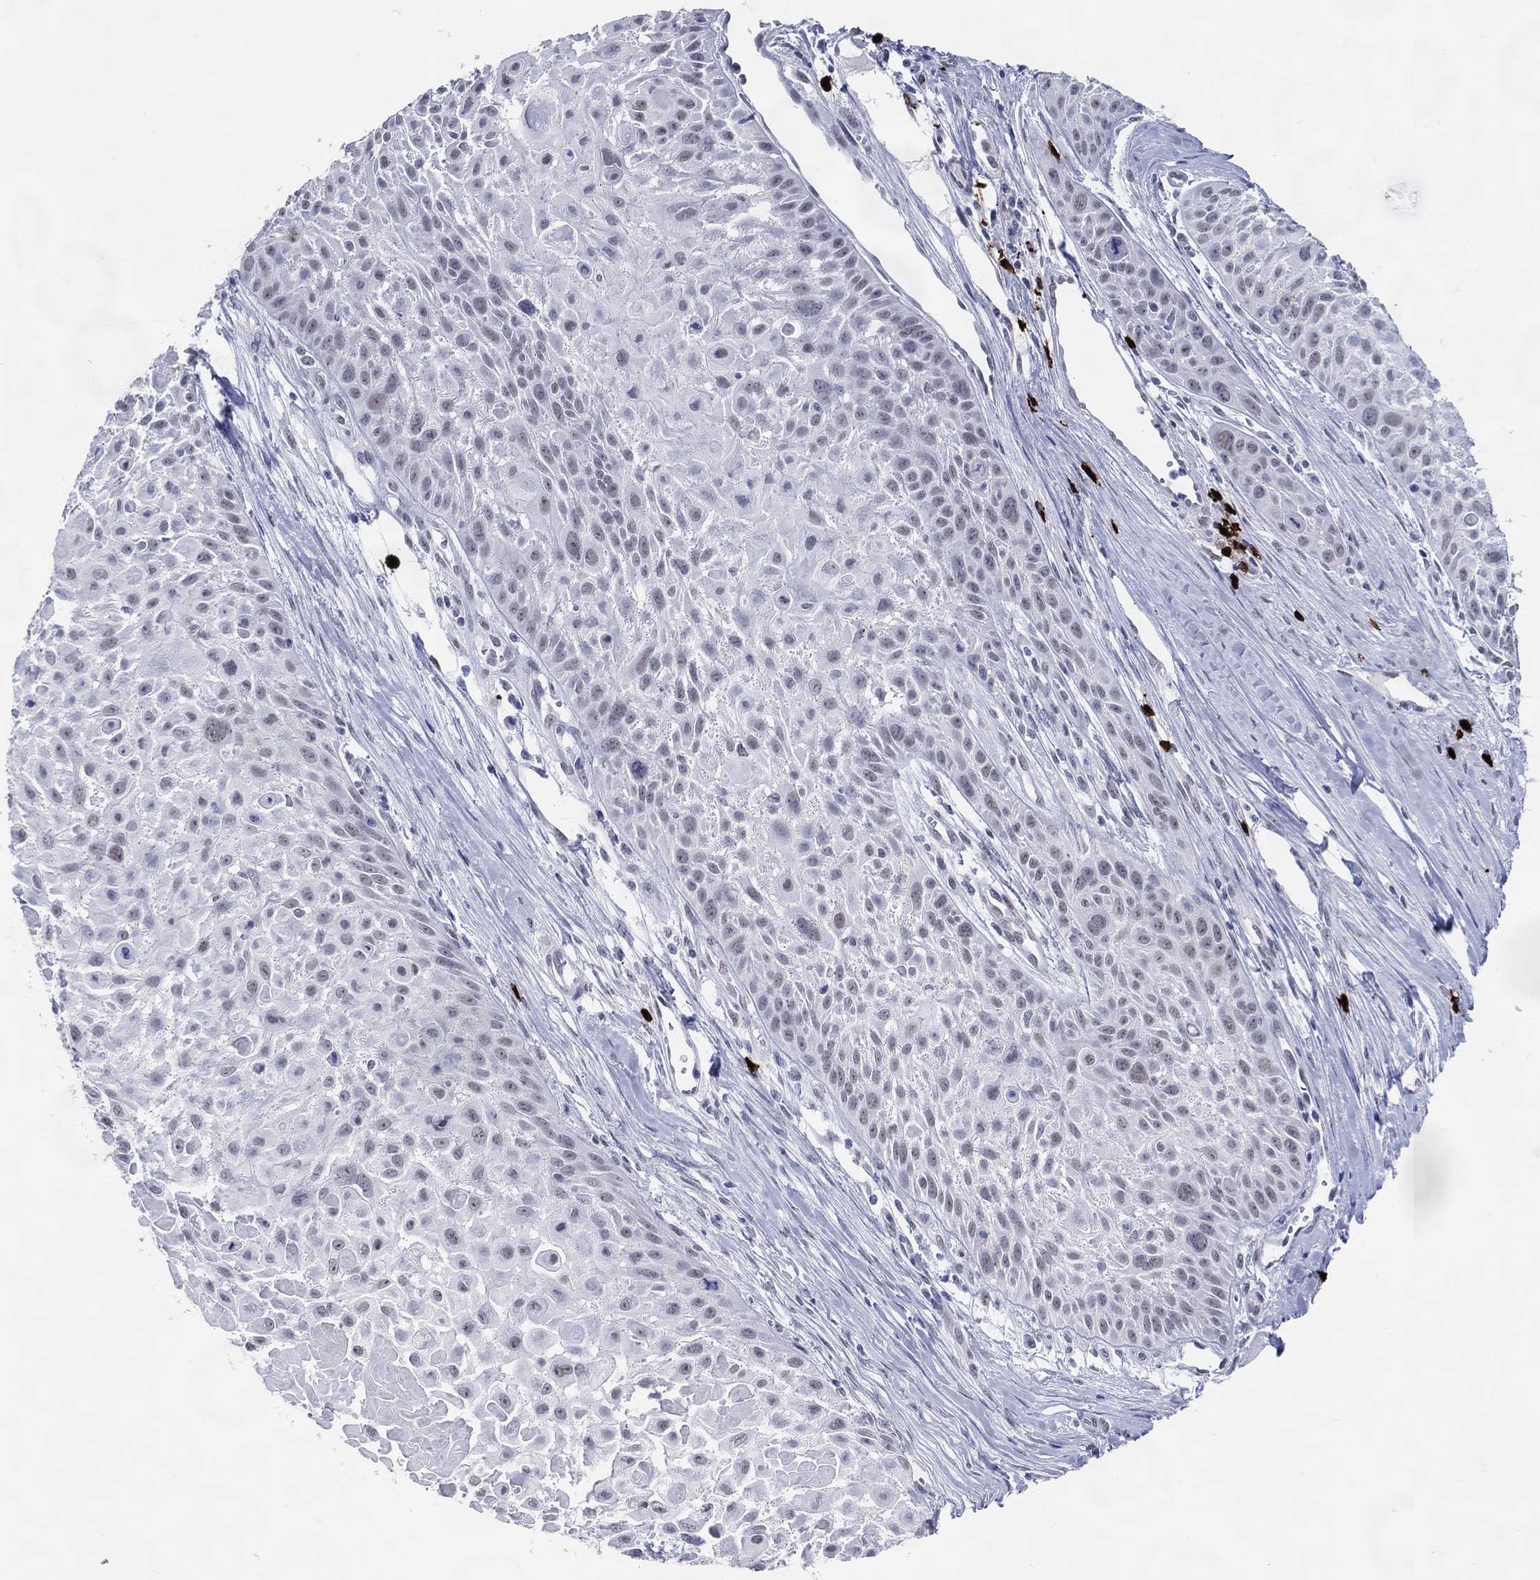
{"staining": {"intensity": "negative", "quantity": "none", "location": "none"}, "tissue": "skin cancer", "cell_type": "Tumor cells", "image_type": "cancer", "snomed": [{"axis": "morphology", "description": "Squamous cell carcinoma, NOS"}, {"axis": "topography", "description": "Skin"}, {"axis": "topography", "description": "Anal"}], "caption": "Tumor cells show no significant expression in skin cancer. (DAB (3,3'-diaminobenzidine) immunohistochemistry (IHC) visualized using brightfield microscopy, high magnification).", "gene": "CFAP58", "patient": {"sex": "female", "age": 75}}